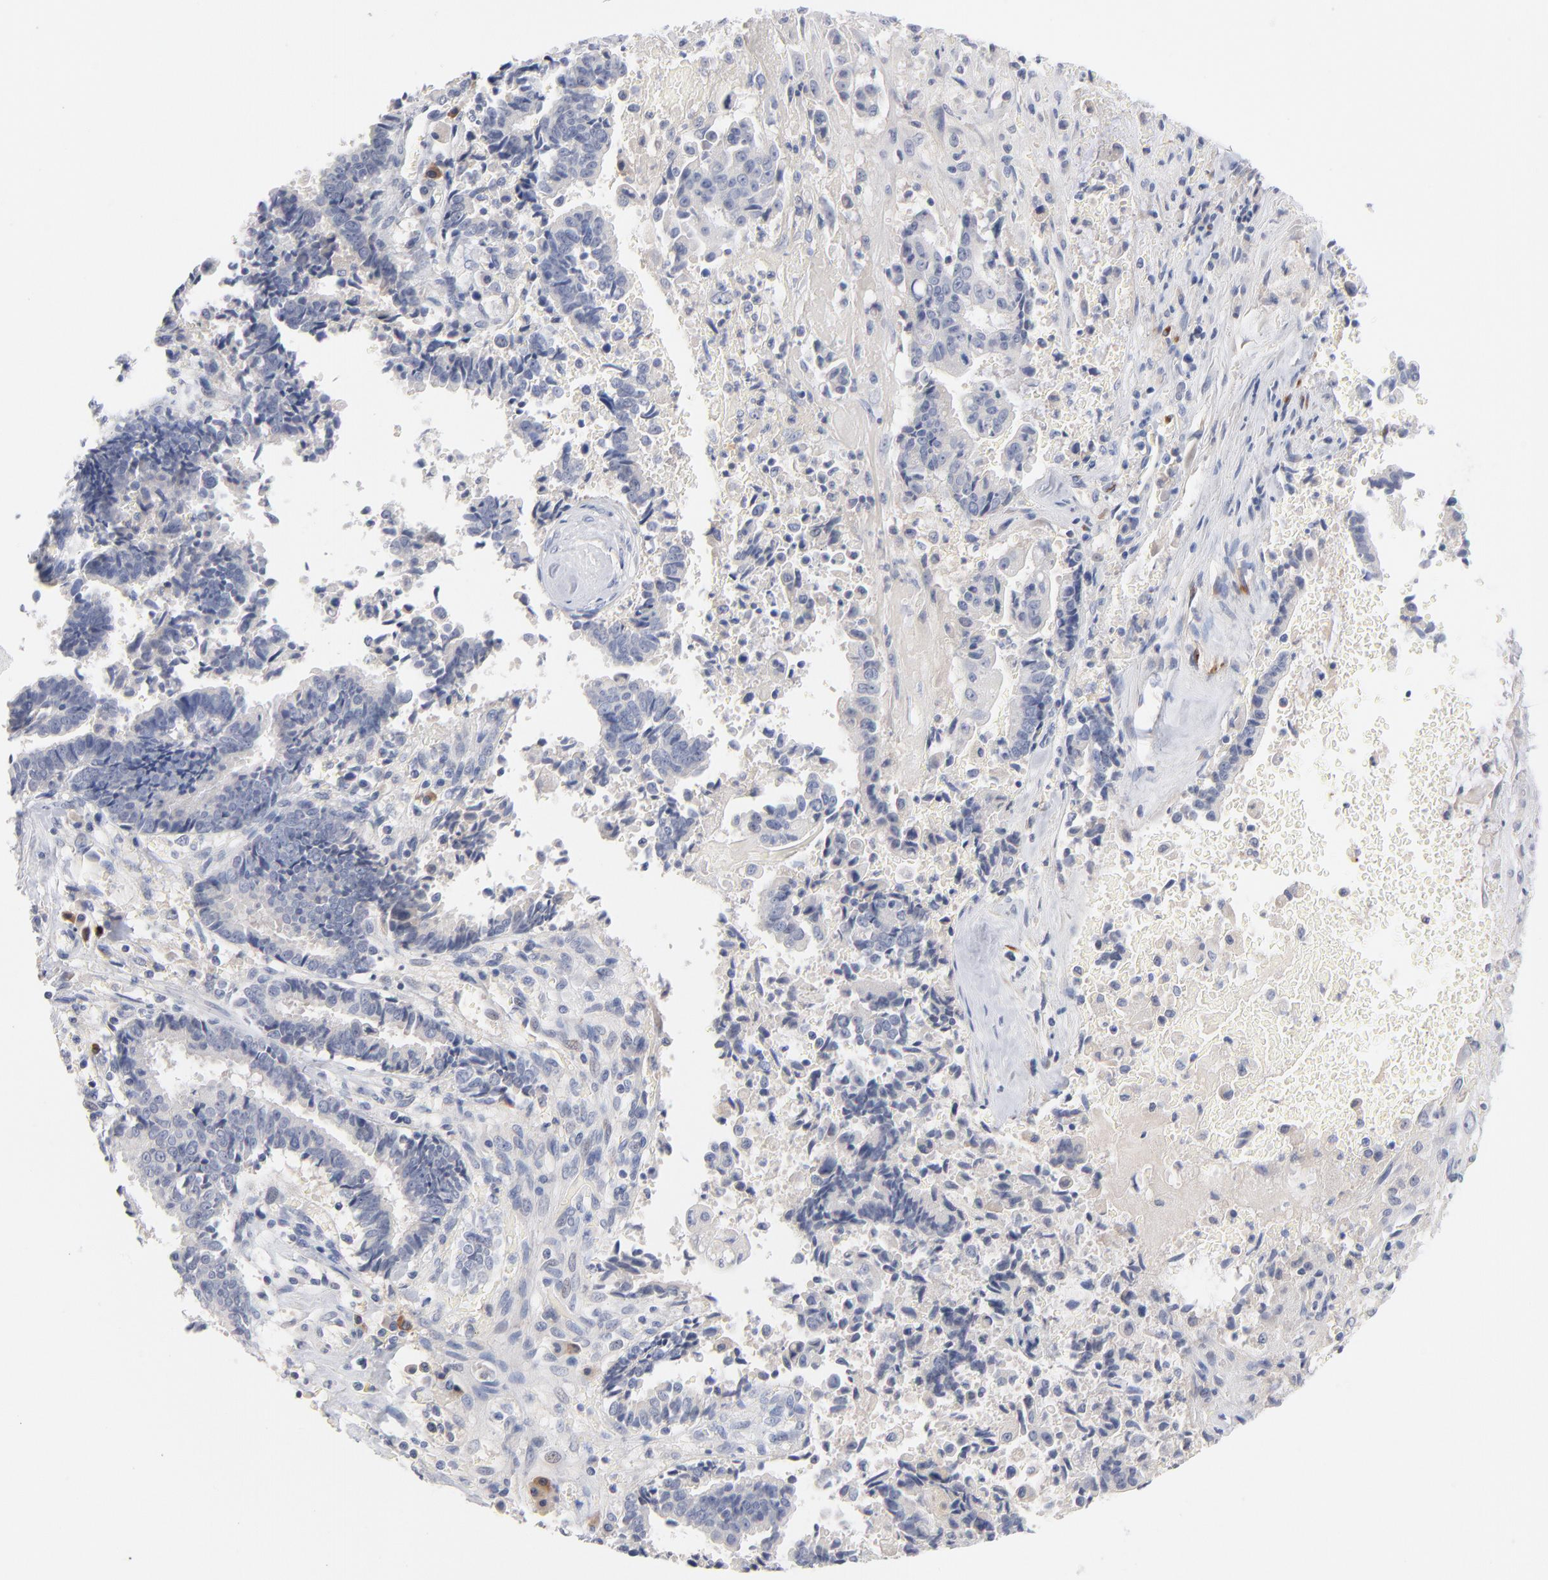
{"staining": {"intensity": "negative", "quantity": "none", "location": "none"}, "tissue": "liver cancer", "cell_type": "Tumor cells", "image_type": "cancer", "snomed": [{"axis": "morphology", "description": "Cholangiocarcinoma"}, {"axis": "topography", "description": "Liver"}], "caption": "Tumor cells show no significant positivity in cholangiocarcinoma (liver). (Brightfield microscopy of DAB (3,3'-diaminobenzidine) immunohistochemistry (IHC) at high magnification).", "gene": "F12", "patient": {"sex": "male", "age": 57}}